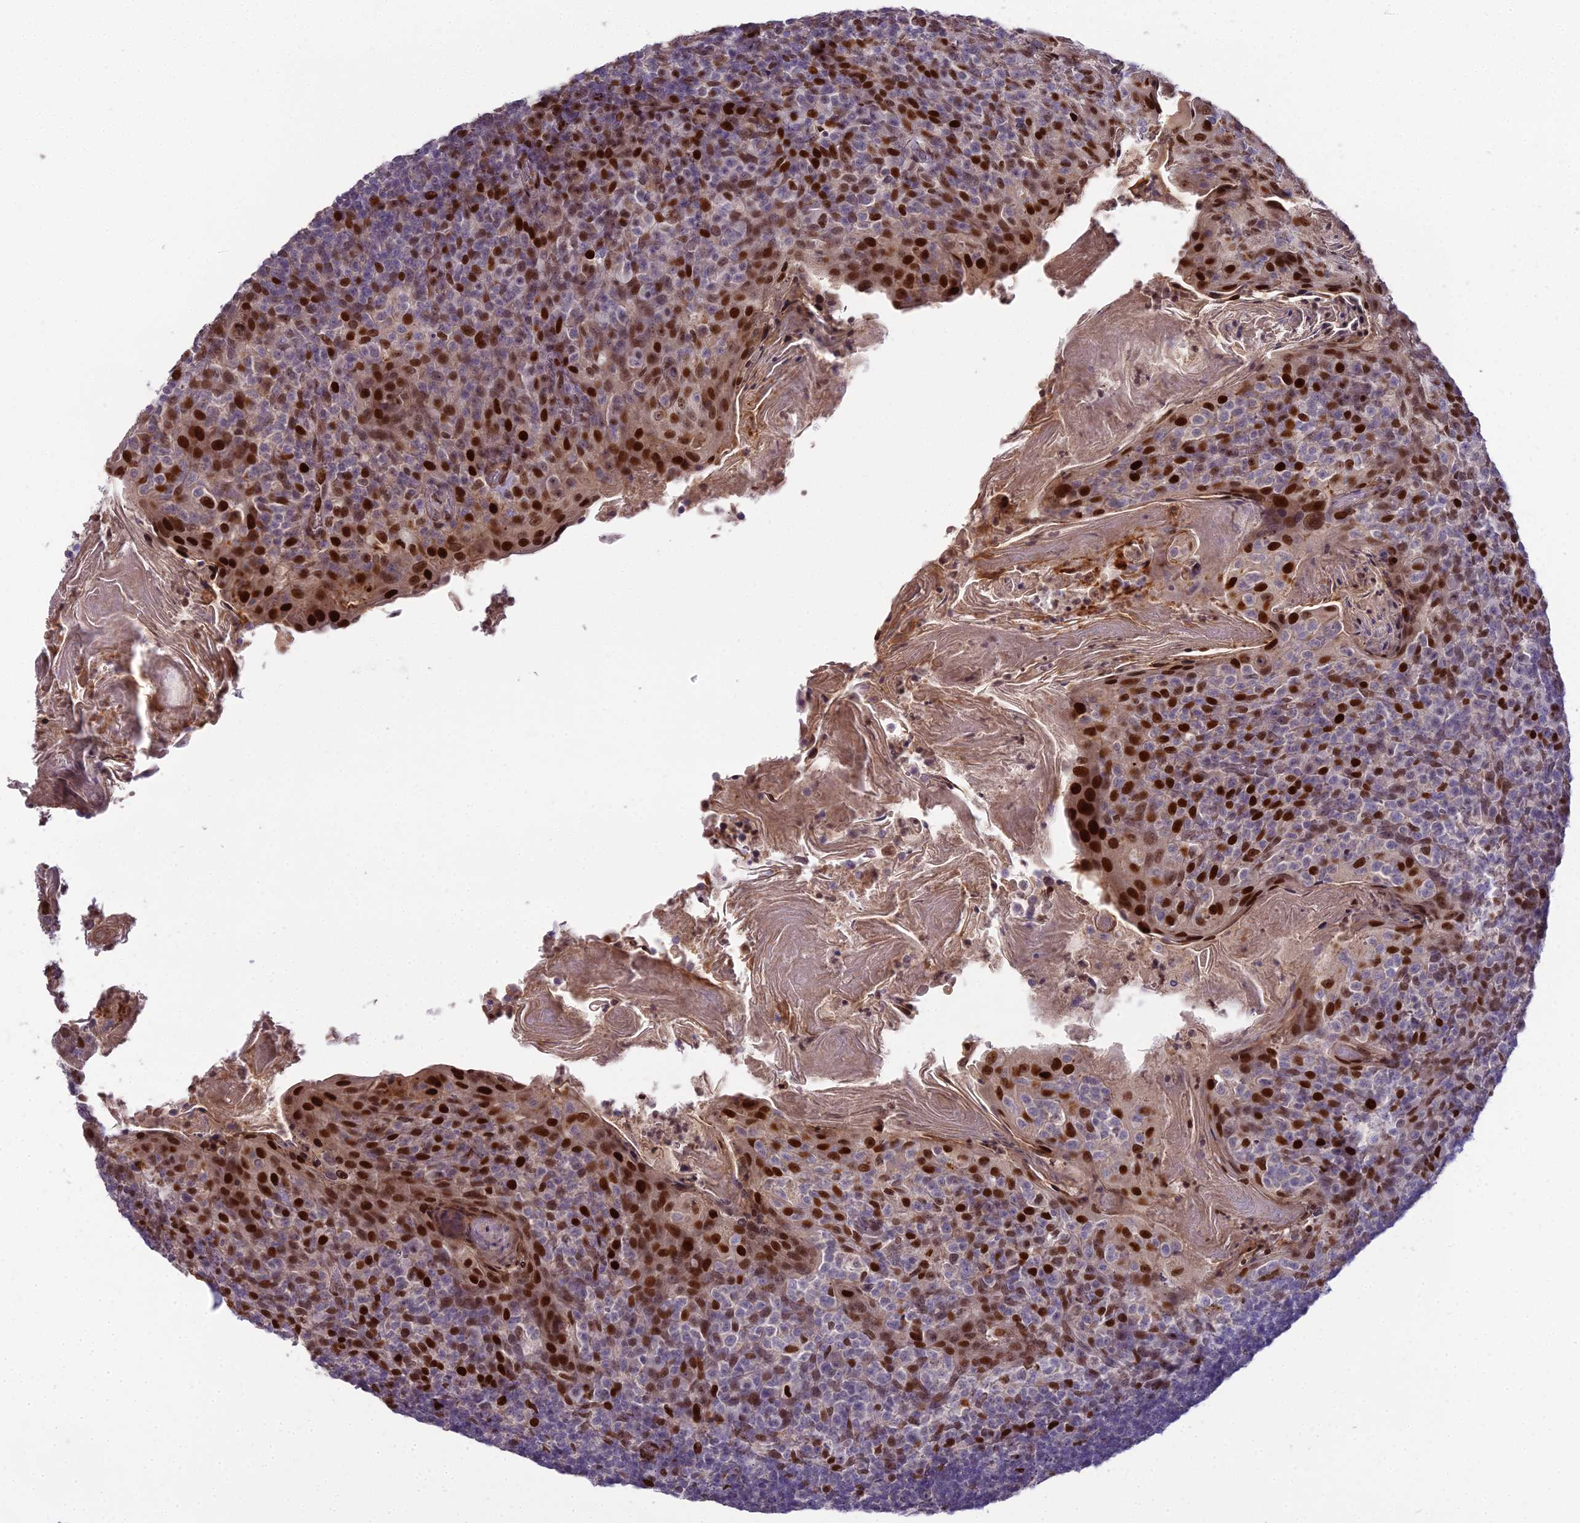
{"staining": {"intensity": "strong", "quantity": "<25%", "location": "nuclear"}, "tissue": "tonsil", "cell_type": "Germinal center cells", "image_type": "normal", "snomed": [{"axis": "morphology", "description": "Normal tissue, NOS"}, {"axis": "topography", "description": "Tonsil"}], "caption": "This is a photomicrograph of immunohistochemistry (IHC) staining of normal tonsil, which shows strong expression in the nuclear of germinal center cells.", "gene": "ZNF707", "patient": {"sex": "female", "age": 10}}